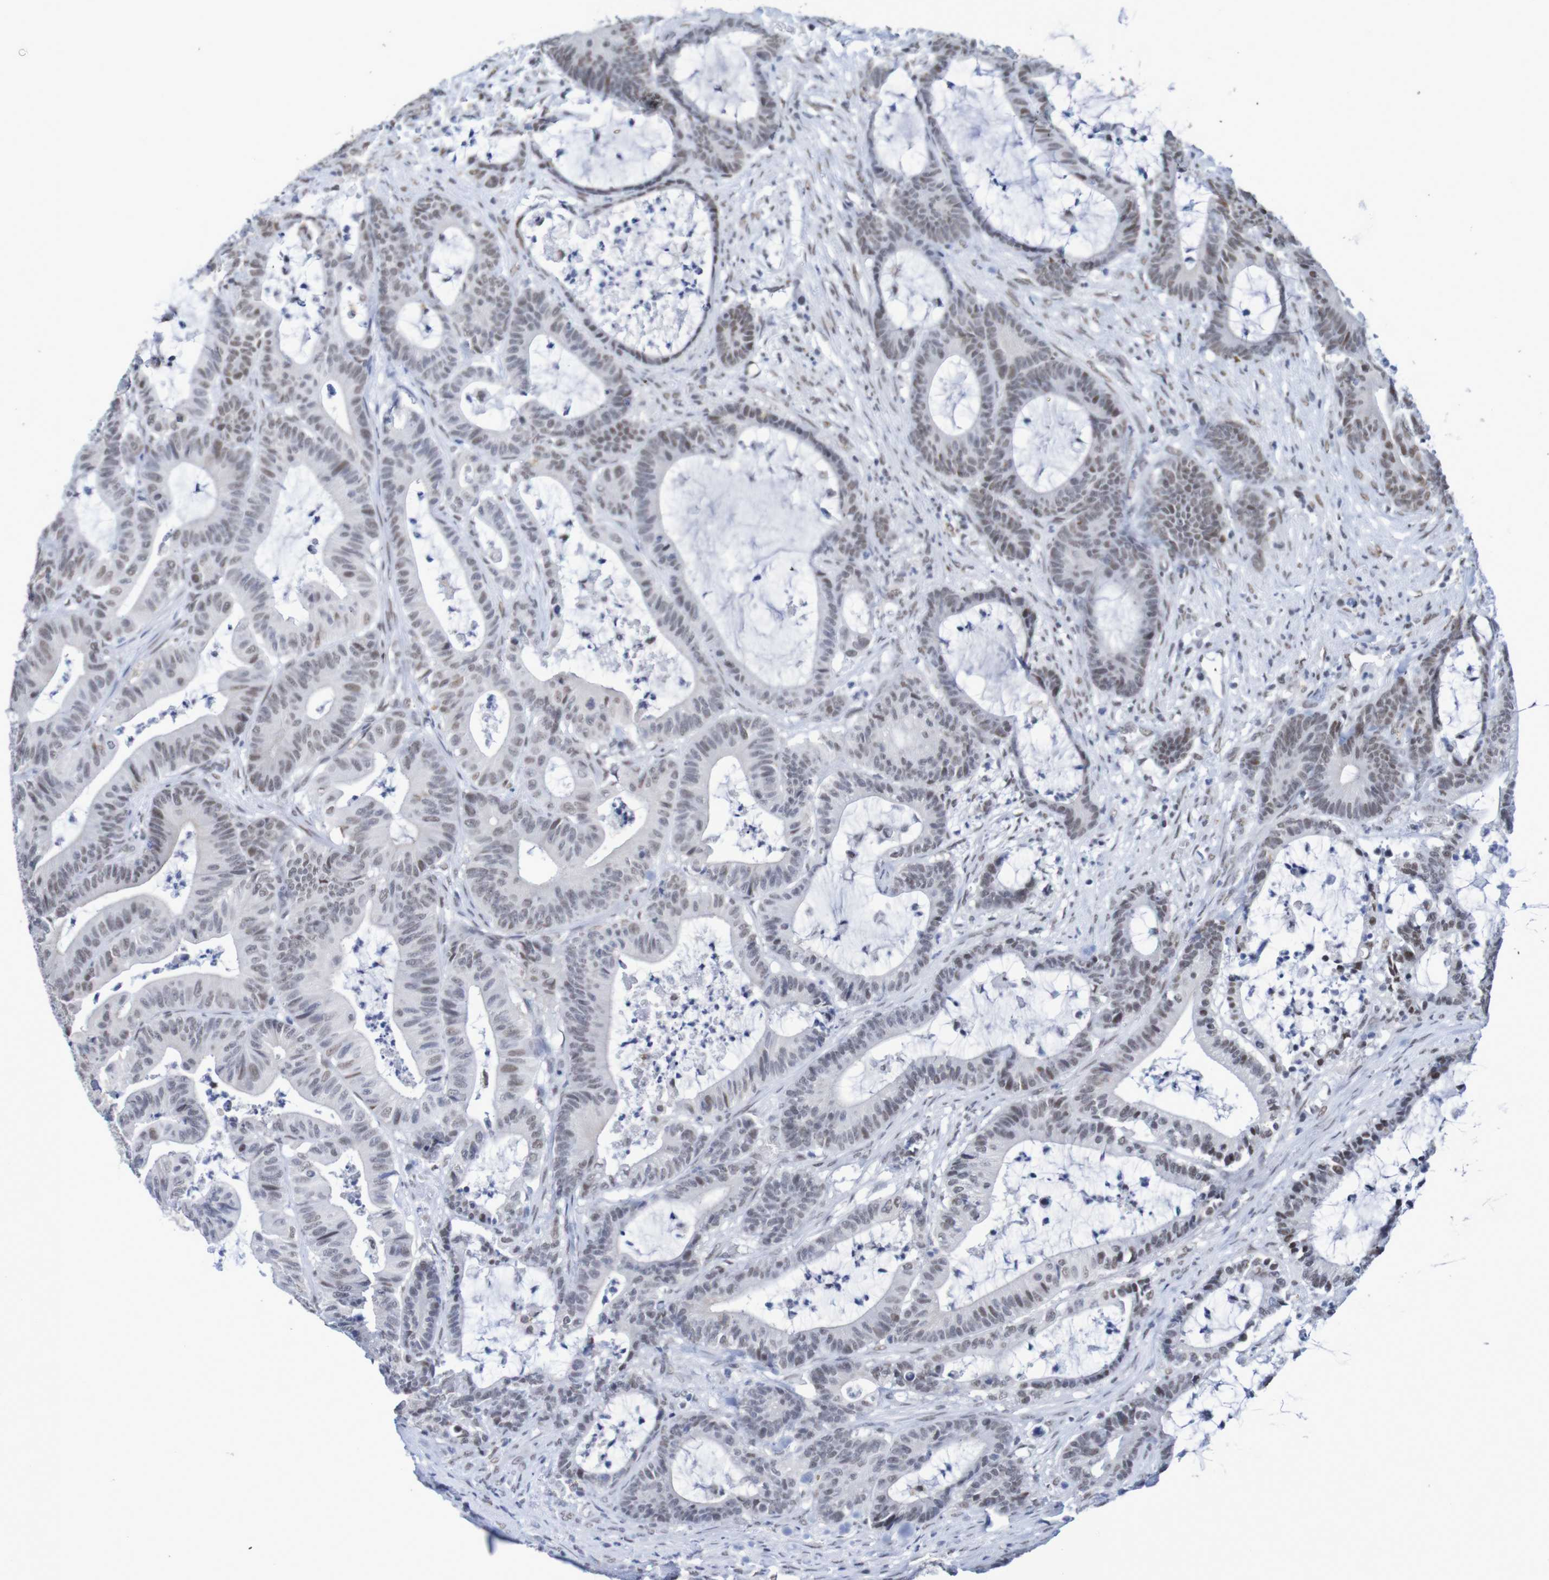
{"staining": {"intensity": "weak", "quantity": "25%-75%", "location": "nuclear"}, "tissue": "colorectal cancer", "cell_type": "Tumor cells", "image_type": "cancer", "snomed": [{"axis": "morphology", "description": "Adenocarcinoma, NOS"}, {"axis": "topography", "description": "Colon"}], "caption": "Colorectal cancer stained with DAB immunohistochemistry reveals low levels of weak nuclear staining in approximately 25%-75% of tumor cells.", "gene": "MRTFB", "patient": {"sex": "female", "age": 84}}